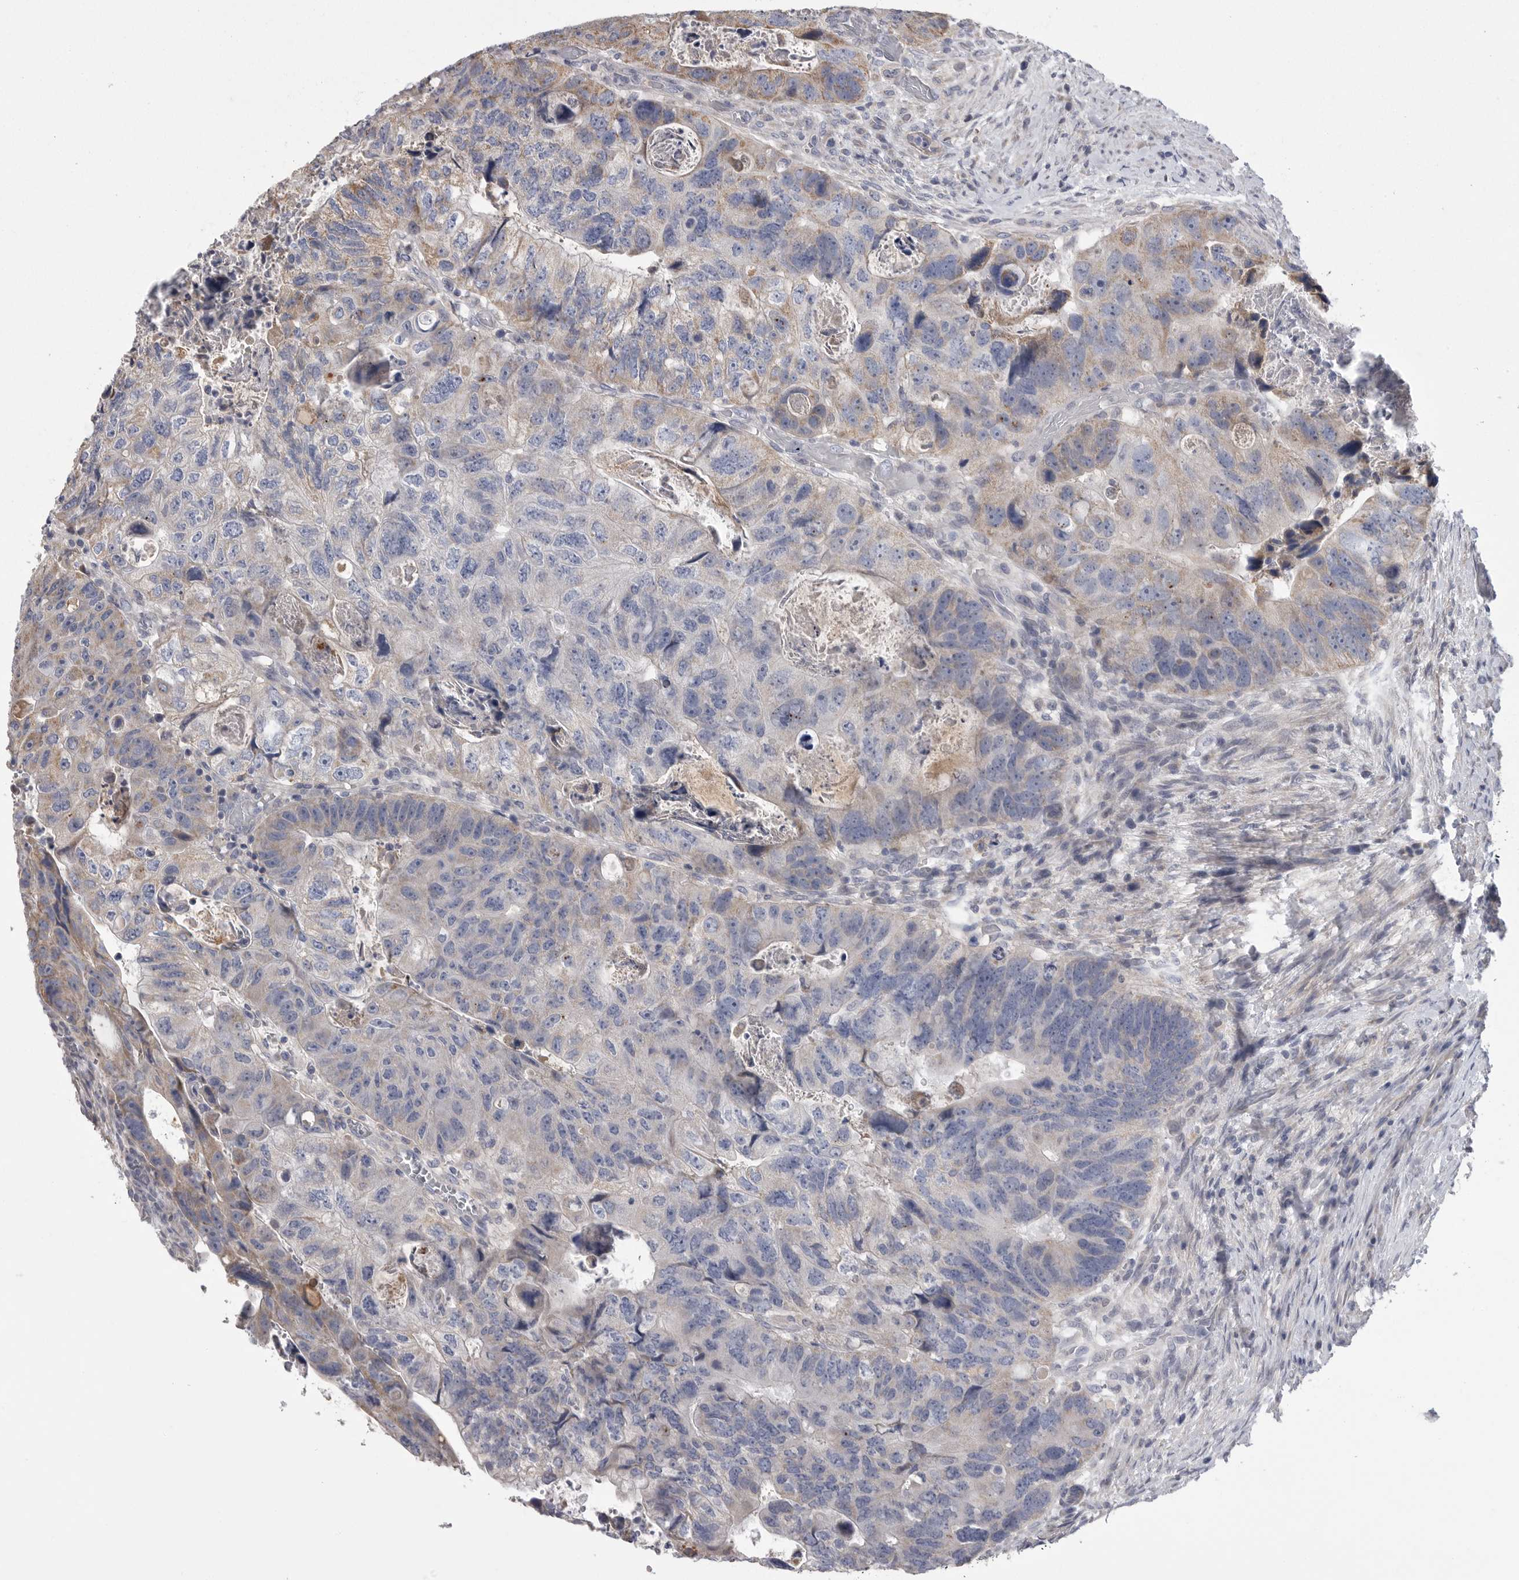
{"staining": {"intensity": "weak", "quantity": "<25%", "location": "cytoplasmic/membranous"}, "tissue": "colorectal cancer", "cell_type": "Tumor cells", "image_type": "cancer", "snomed": [{"axis": "morphology", "description": "Adenocarcinoma, NOS"}, {"axis": "topography", "description": "Rectum"}], "caption": "Immunohistochemistry micrograph of neoplastic tissue: colorectal adenocarcinoma stained with DAB exhibits no significant protein positivity in tumor cells. (Stains: DAB immunohistochemistry (IHC) with hematoxylin counter stain, Microscopy: brightfield microscopy at high magnification).", "gene": "CRP", "patient": {"sex": "male", "age": 59}}